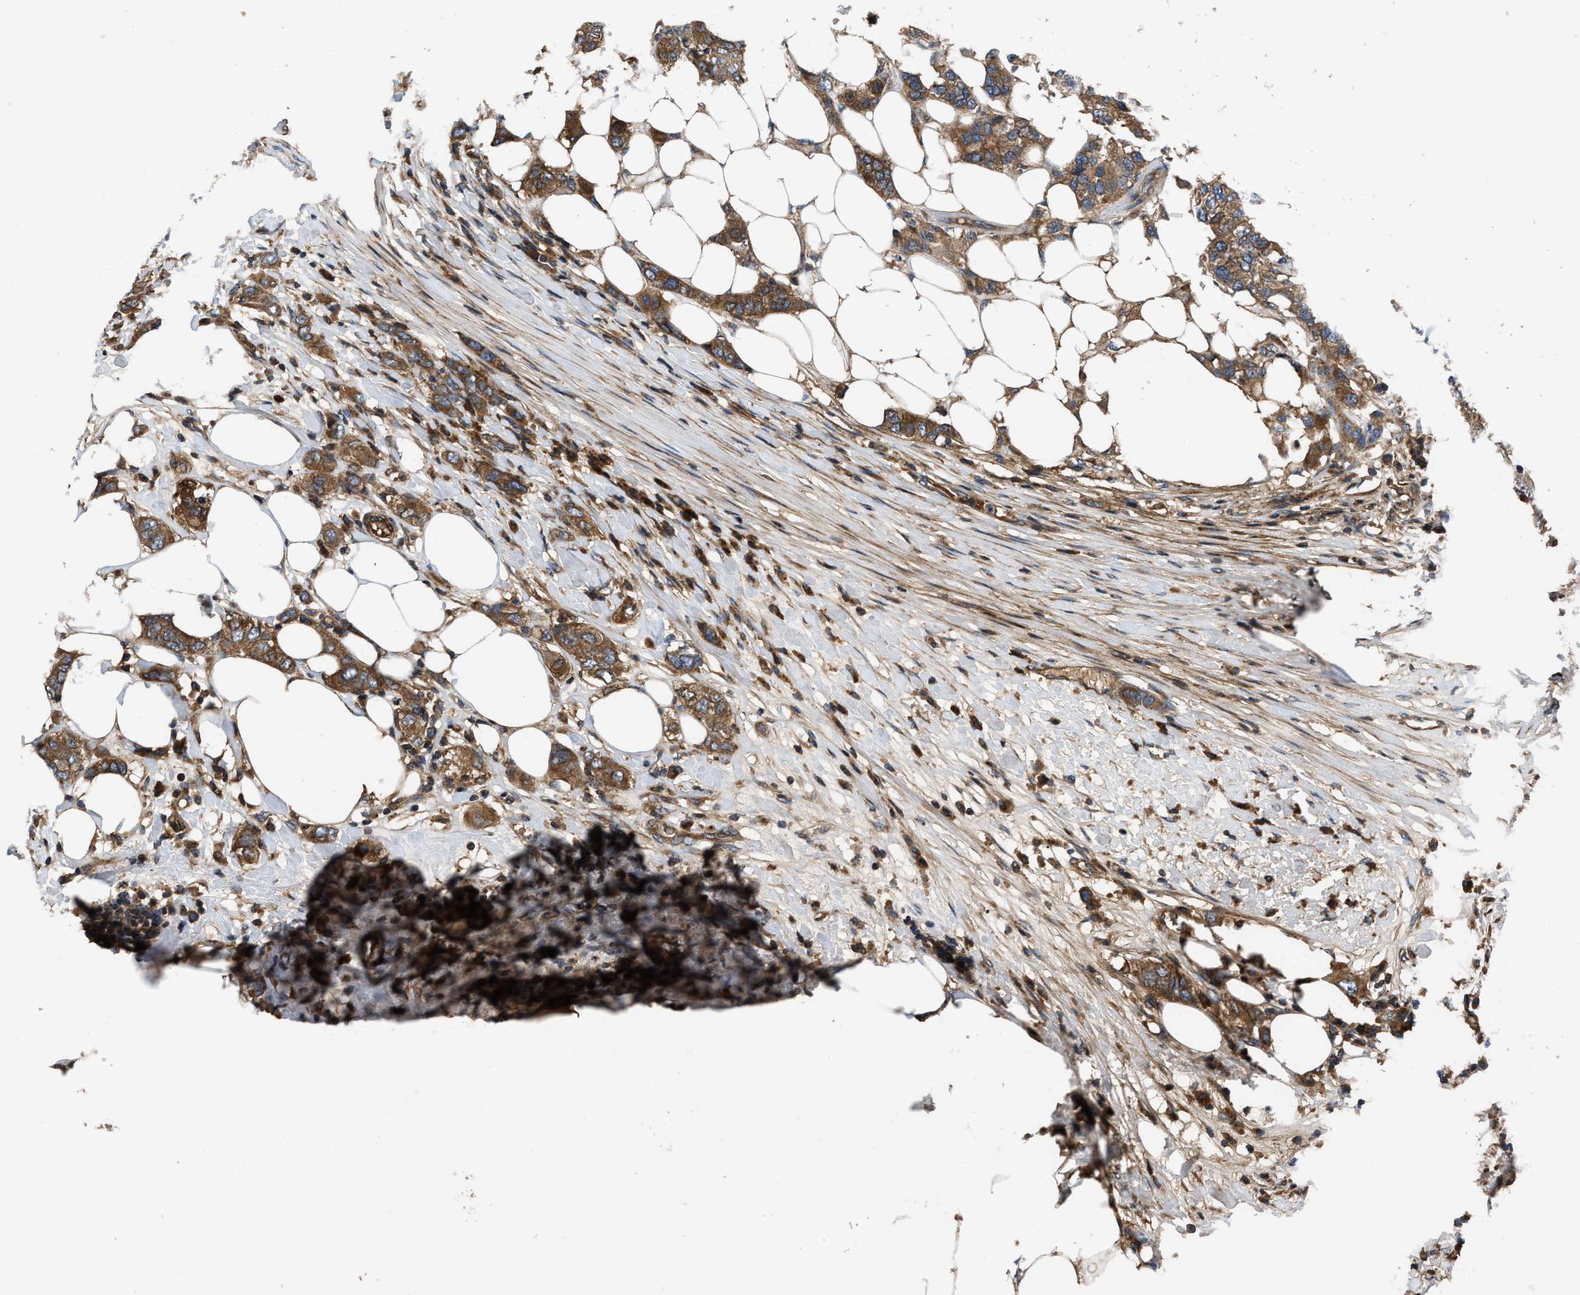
{"staining": {"intensity": "moderate", "quantity": ">75%", "location": "cytoplasmic/membranous"}, "tissue": "breast cancer", "cell_type": "Tumor cells", "image_type": "cancer", "snomed": [{"axis": "morphology", "description": "Duct carcinoma"}, {"axis": "topography", "description": "Breast"}], "caption": "IHC of human breast cancer shows medium levels of moderate cytoplasmic/membranous expression in approximately >75% of tumor cells.", "gene": "CNNM3", "patient": {"sex": "female", "age": 50}}